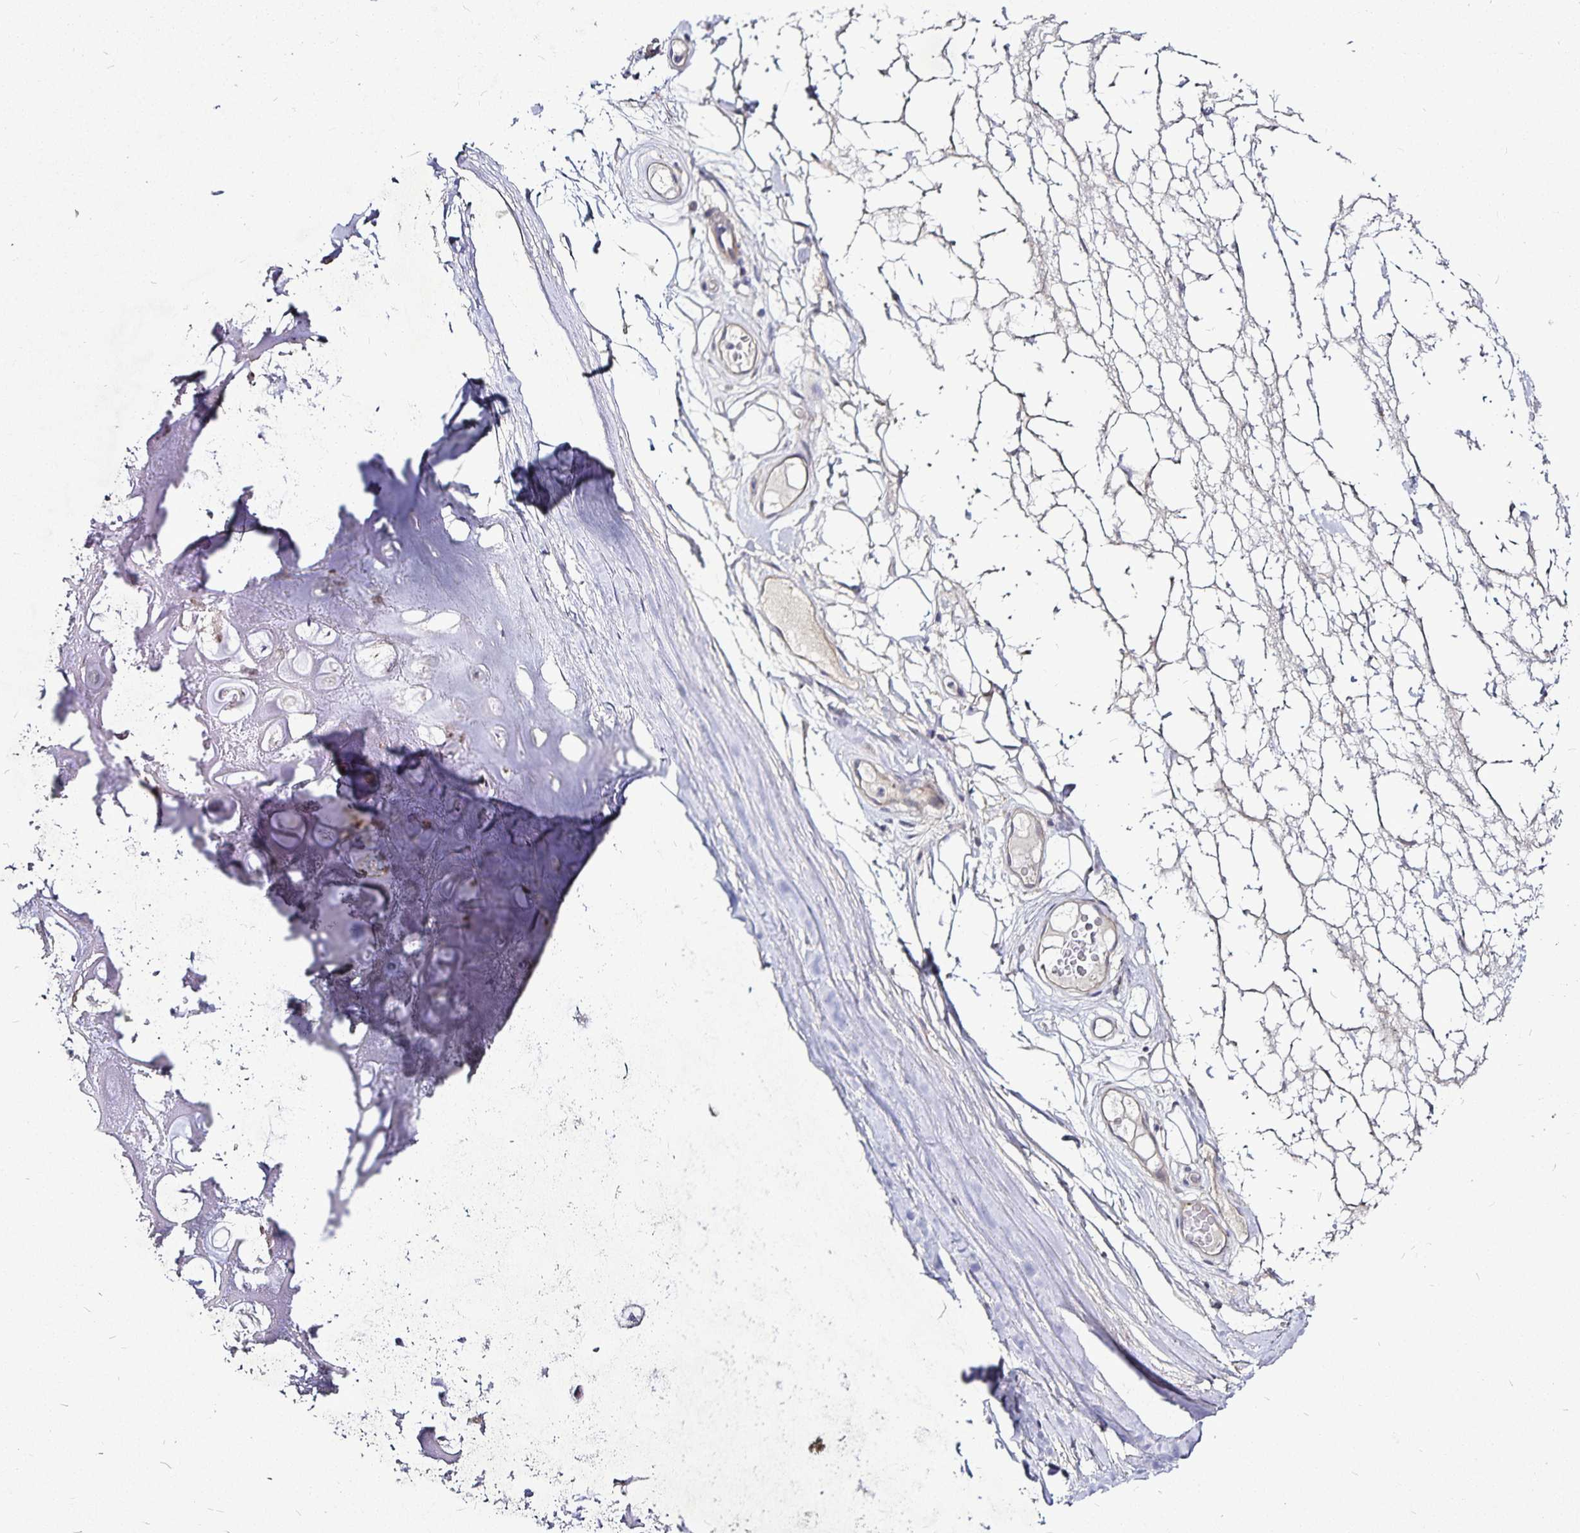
{"staining": {"intensity": "negative", "quantity": "none", "location": "none"}, "tissue": "adipose tissue", "cell_type": "Adipocytes", "image_type": "normal", "snomed": [{"axis": "morphology", "description": "Normal tissue, NOS"}, {"axis": "topography", "description": "Lymph node"}, {"axis": "topography", "description": "Cartilage tissue"}, {"axis": "topography", "description": "Nasopharynx"}], "caption": "An IHC photomicrograph of unremarkable adipose tissue is shown. There is no staining in adipocytes of adipose tissue. The staining is performed using DAB (3,3'-diaminobenzidine) brown chromogen with nuclei counter-stained in using hematoxylin.", "gene": "GNG12", "patient": {"sex": "male", "age": 63}}